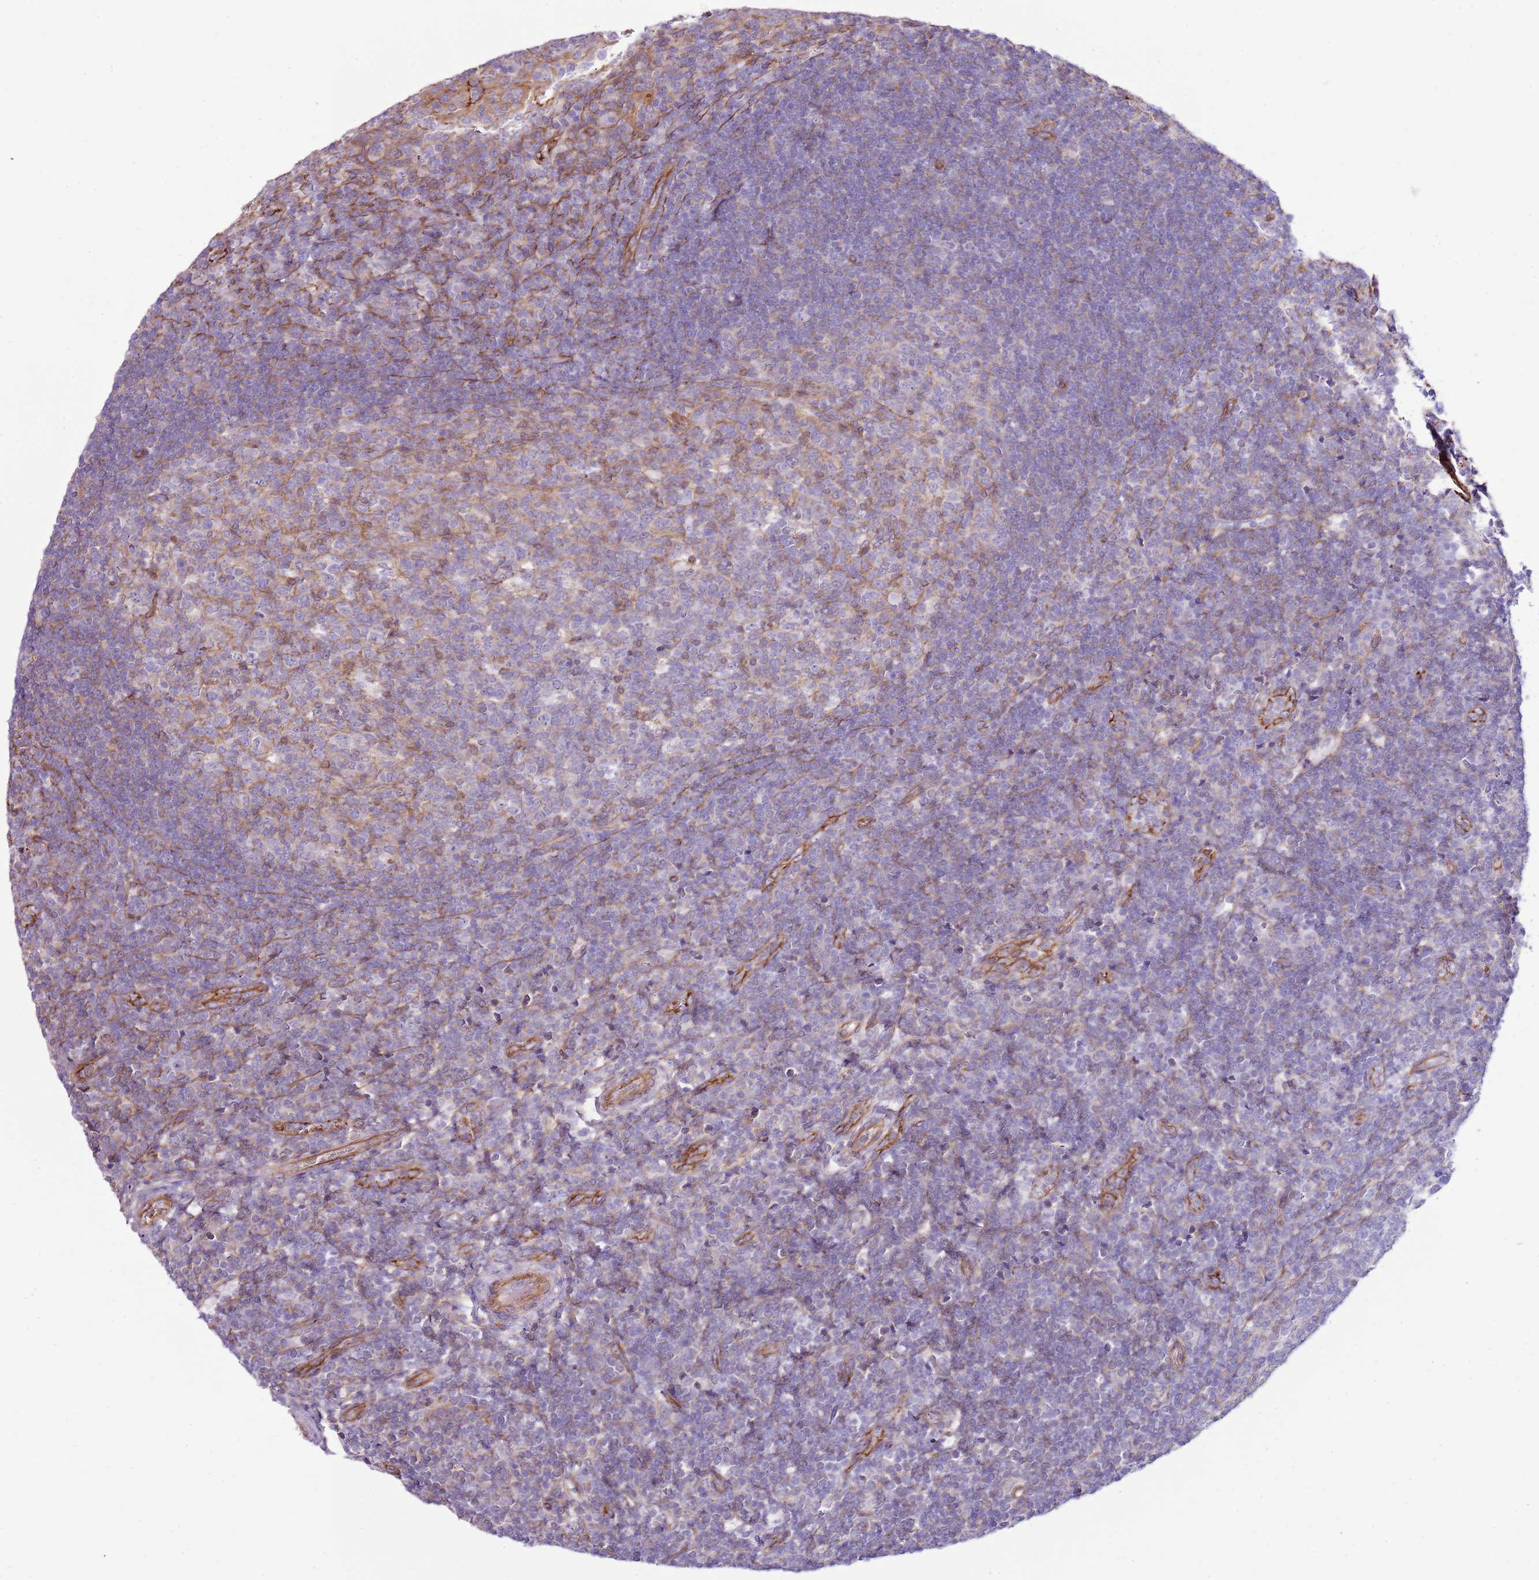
{"staining": {"intensity": "moderate", "quantity": "<25%", "location": "cytoplasmic/membranous"}, "tissue": "tonsil", "cell_type": "Germinal center cells", "image_type": "normal", "snomed": [{"axis": "morphology", "description": "Normal tissue, NOS"}, {"axis": "topography", "description": "Tonsil"}], "caption": "About <25% of germinal center cells in unremarkable tonsil demonstrate moderate cytoplasmic/membranous protein expression as visualized by brown immunohistochemical staining.", "gene": "GFRAL", "patient": {"sex": "female", "age": 10}}